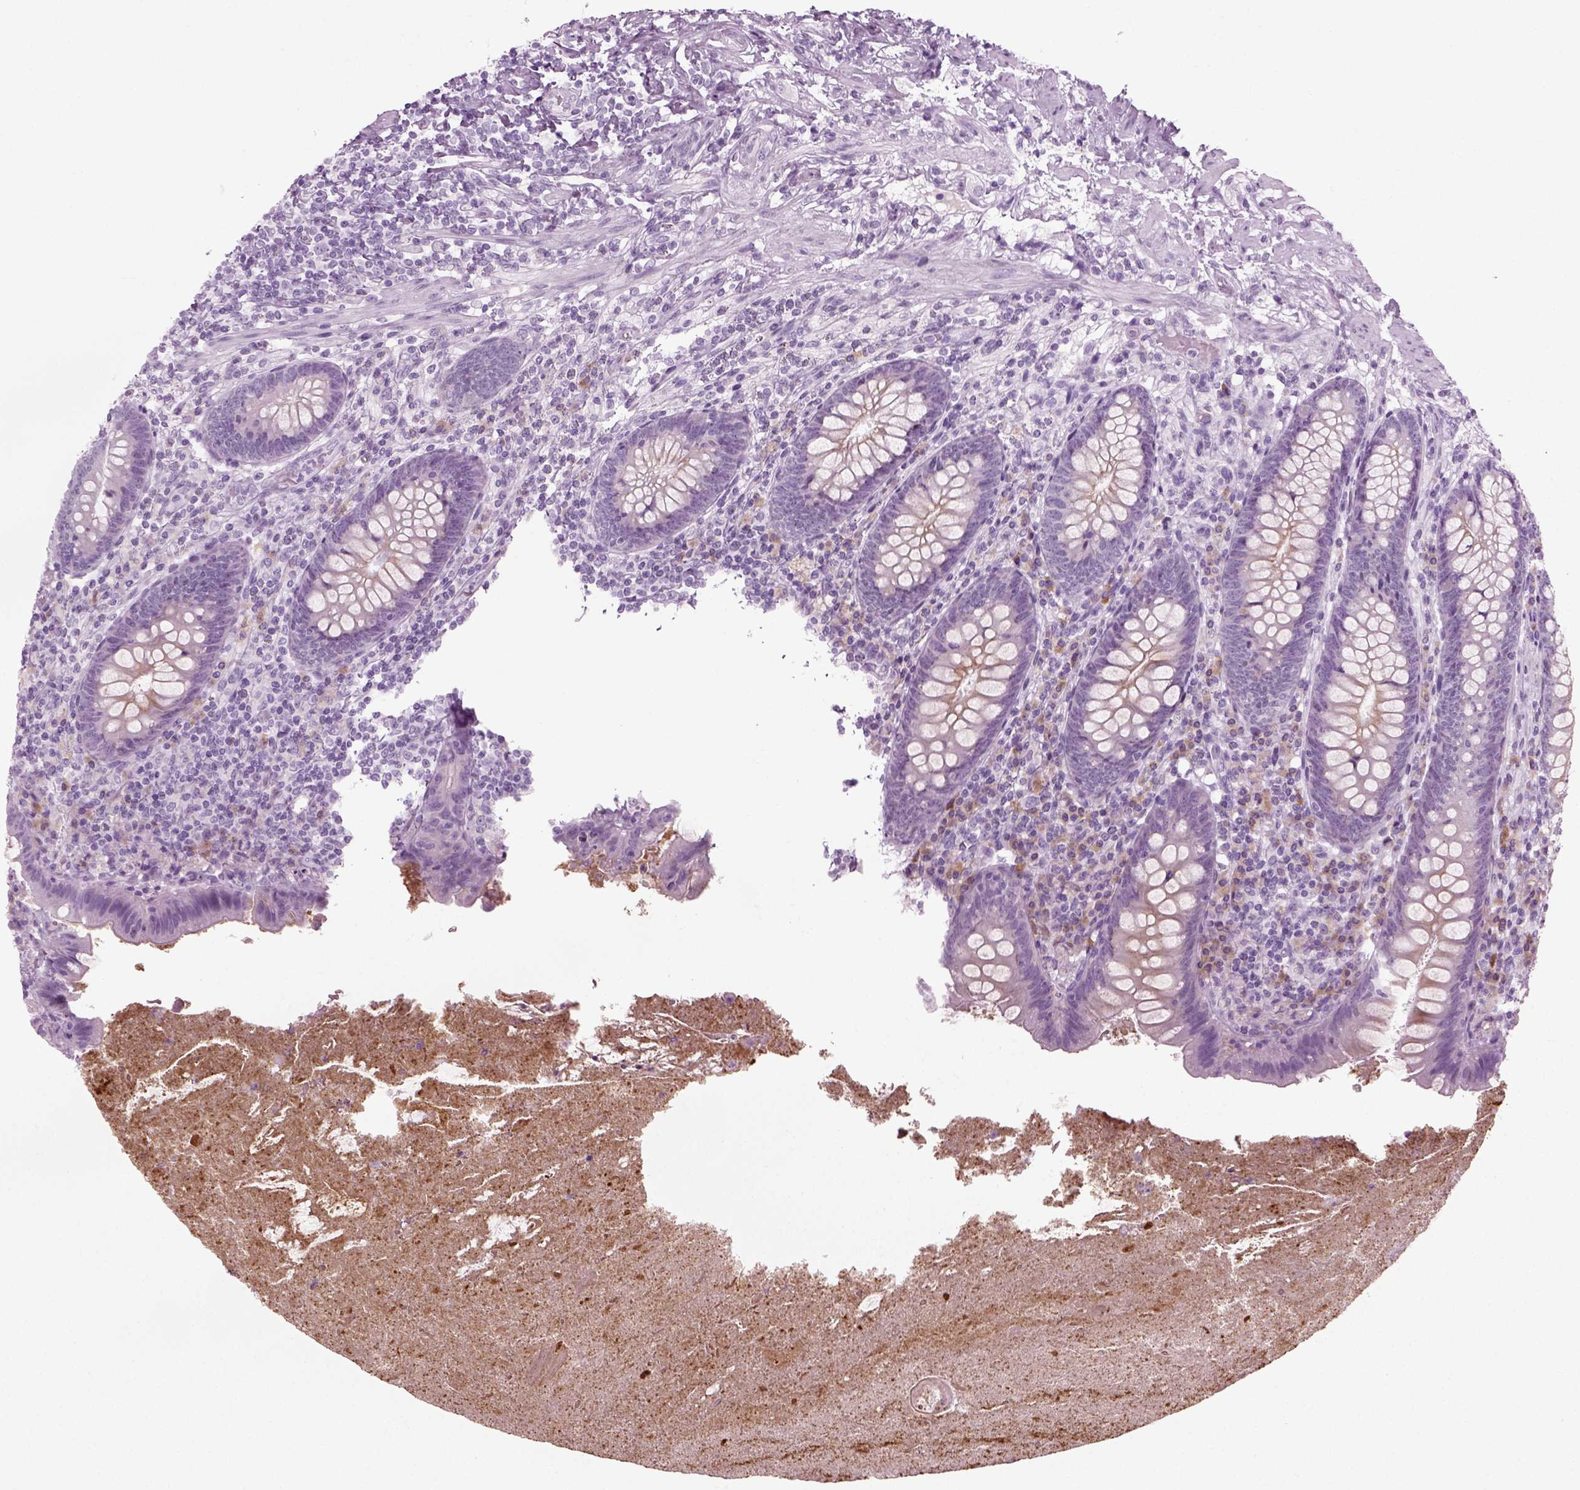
{"staining": {"intensity": "weak", "quantity": "<25%", "location": "cytoplasmic/membranous"}, "tissue": "appendix", "cell_type": "Glandular cells", "image_type": "normal", "snomed": [{"axis": "morphology", "description": "Normal tissue, NOS"}, {"axis": "topography", "description": "Appendix"}], "caption": "Protein analysis of benign appendix exhibits no significant positivity in glandular cells. Nuclei are stained in blue.", "gene": "PRLH", "patient": {"sex": "male", "age": 47}}